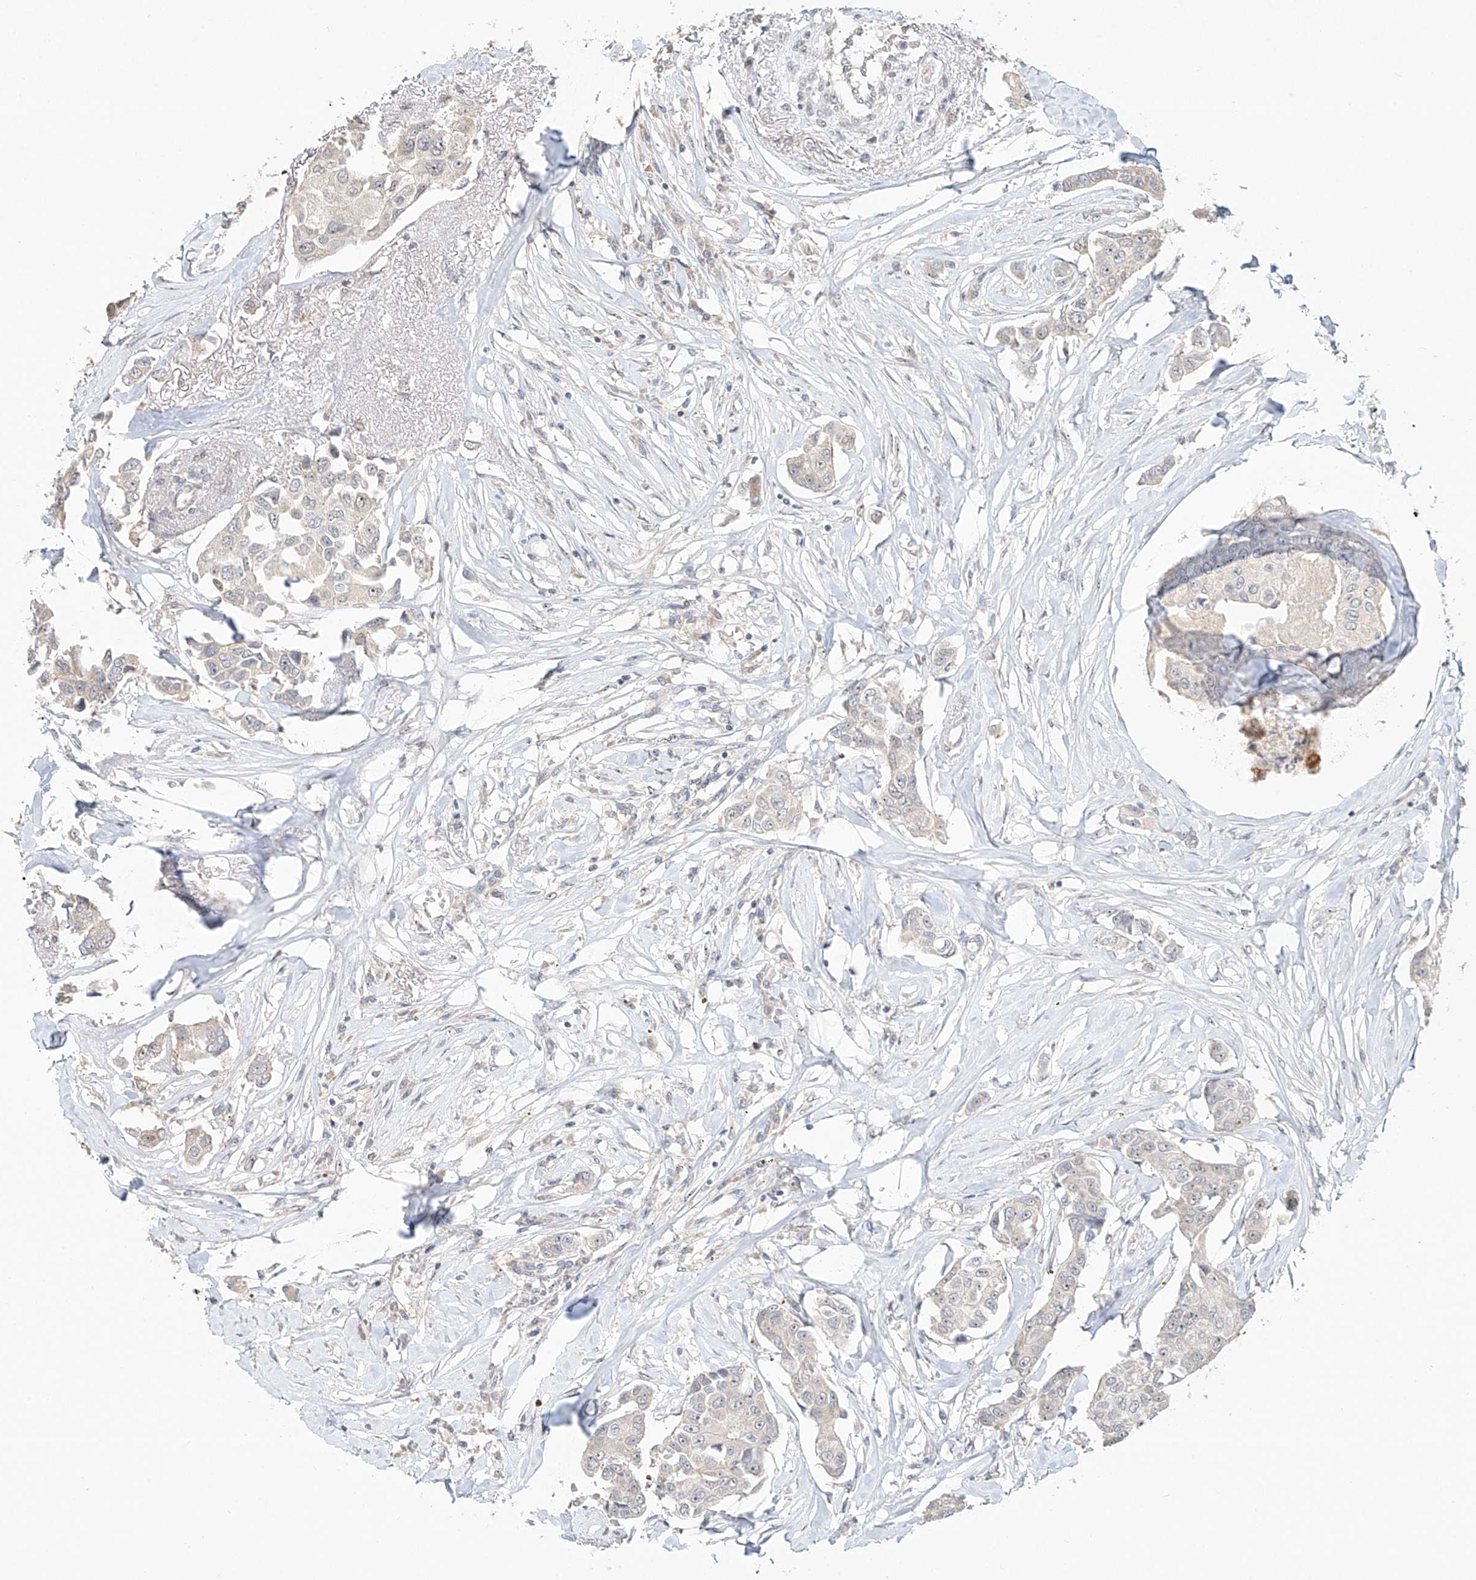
{"staining": {"intensity": "negative", "quantity": "none", "location": "none"}, "tissue": "breast cancer", "cell_type": "Tumor cells", "image_type": "cancer", "snomed": [{"axis": "morphology", "description": "Duct carcinoma"}, {"axis": "topography", "description": "Breast"}], "caption": "Protein analysis of breast infiltrating ductal carcinoma exhibits no significant staining in tumor cells.", "gene": "TASP1", "patient": {"sex": "female", "age": 80}}